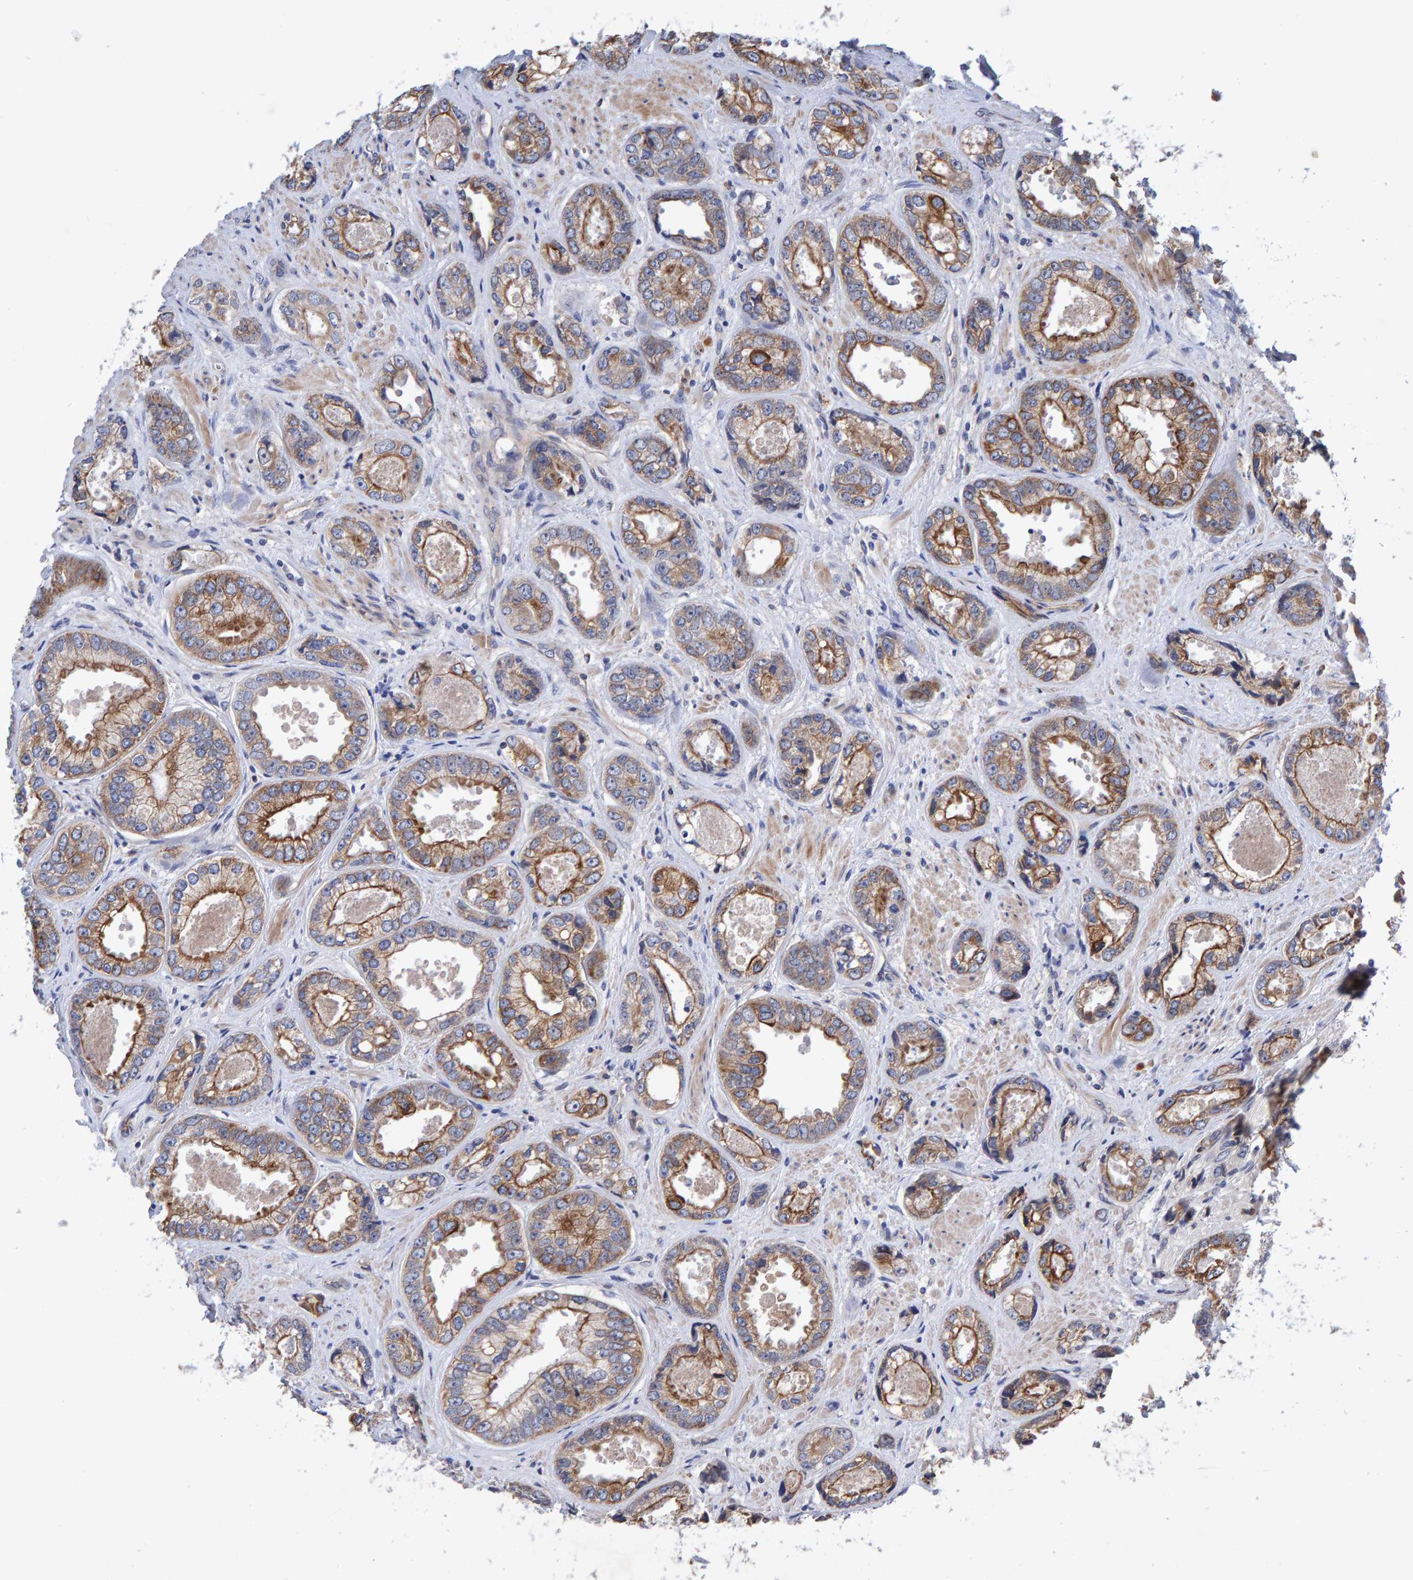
{"staining": {"intensity": "moderate", "quantity": ">75%", "location": "cytoplasmic/membranous"}, "tissue": "prostate cancer", "cell_type": "Tumor cells", "image_type": "cancer", "snomed": [{"axis": "morphology", "description": "Adenocarcinoma, High grade"}, {"axis": "topography", "description": "Prostate"}], "caption": "This is a histology image of immunohistochemistry staining of prostate cancer, which shows moderate expression in the cytoplasmic/membranous of tumor cells.", "gene": "EFR3A", "patient": {"sex": "male", "age": 61}}